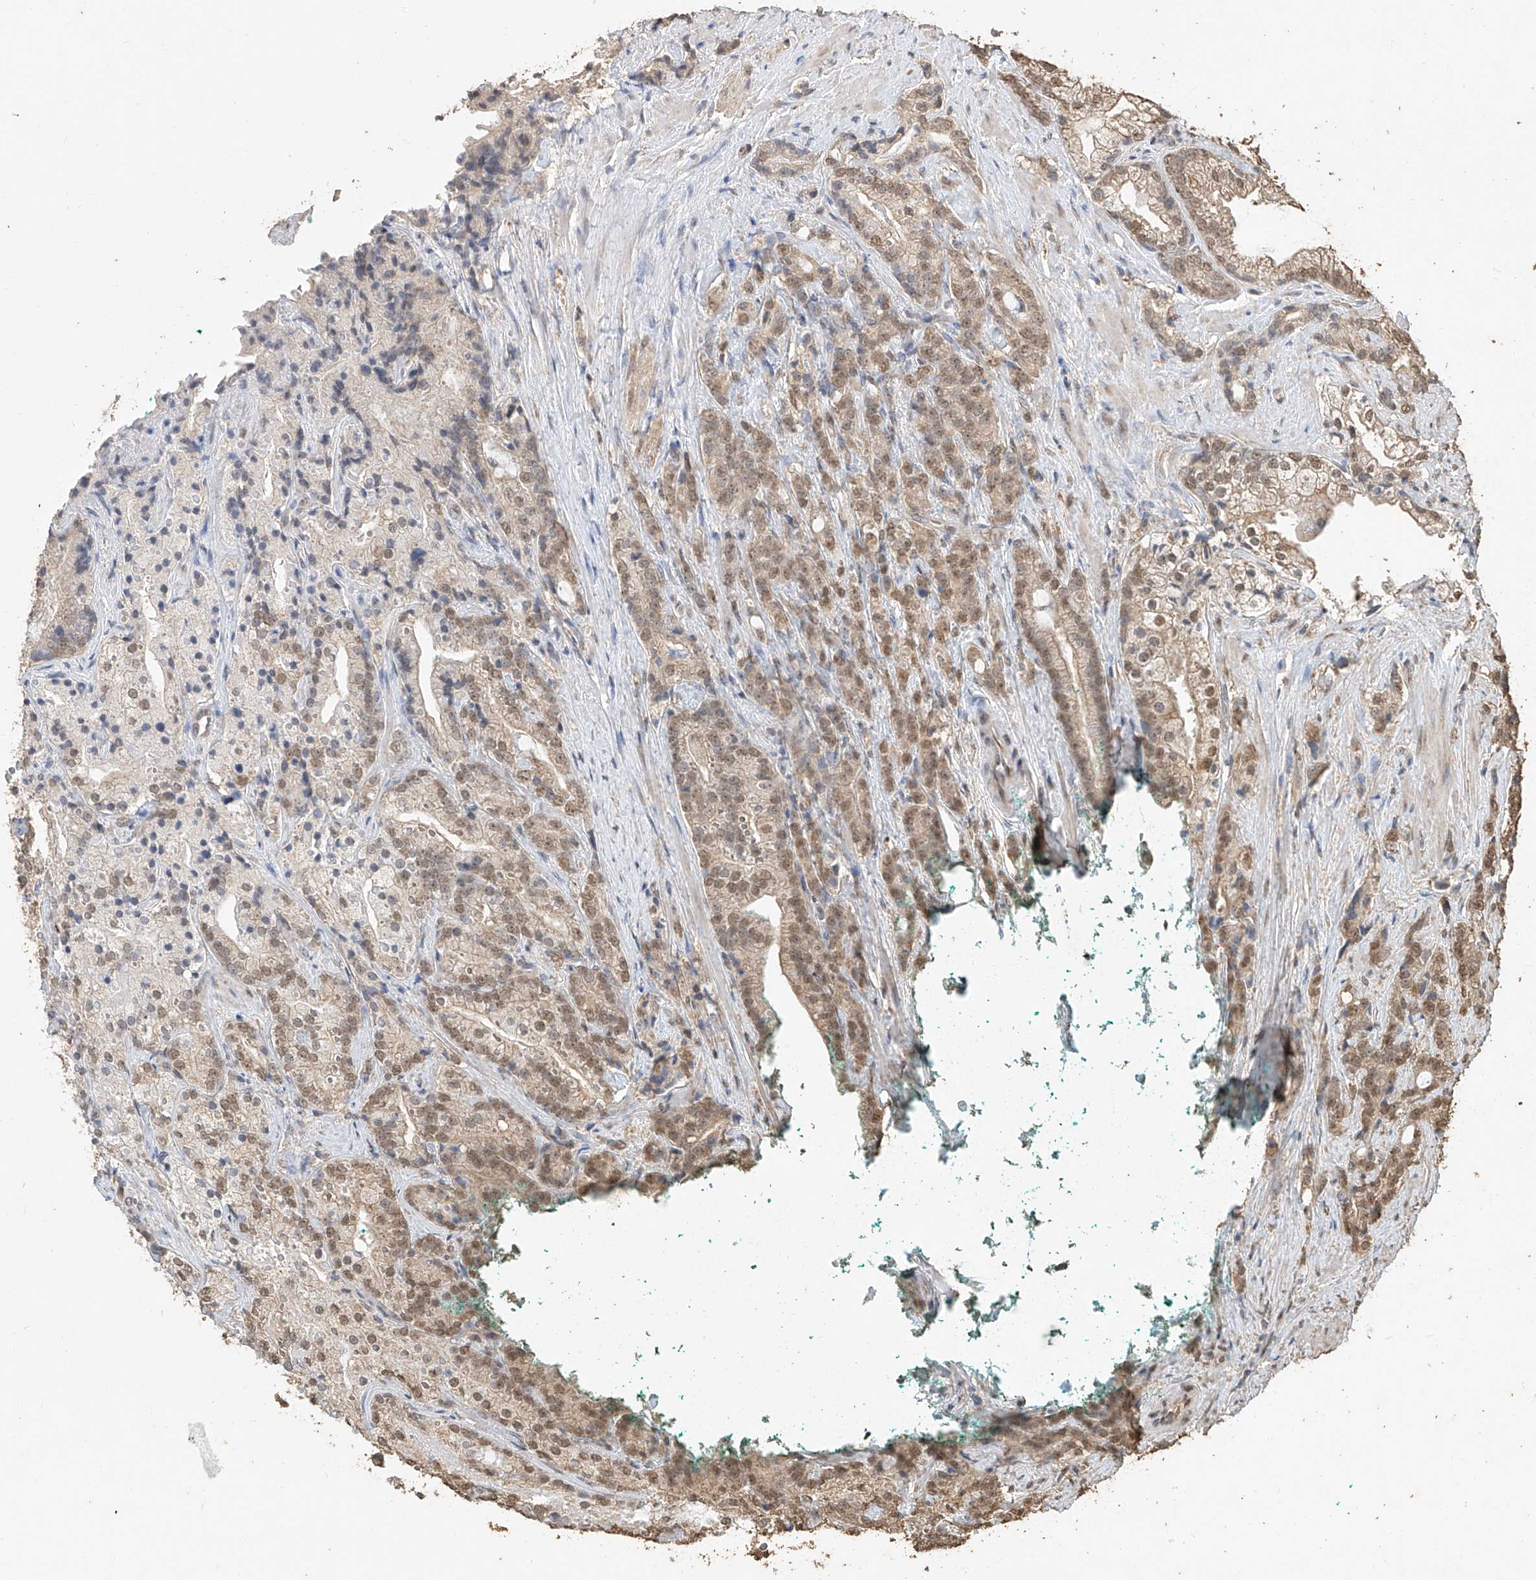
{"staining": {"intensity": "moderate", "quantity": ">75%", "location": "cytoplasmic/membranous,nuclear"}, "tissue": "prostate cancer", "cell_type": "Tumor cells", "image_type": "cancer", "snomed": [{"axis": "morphology", "description": "Adenocarcinoma, High grade"}, {"axis": "topography", "description": "Prostate"}], "caption": "Human high-grade adenocarcinoma (prostate) stained with a brown dye displays moderate cytoplasmic/membranous and nuclear positive staining in approximately >75% of tumor cells.", "gene": "ELOVL1", "patient": {"sex": "male", "age": 57}}